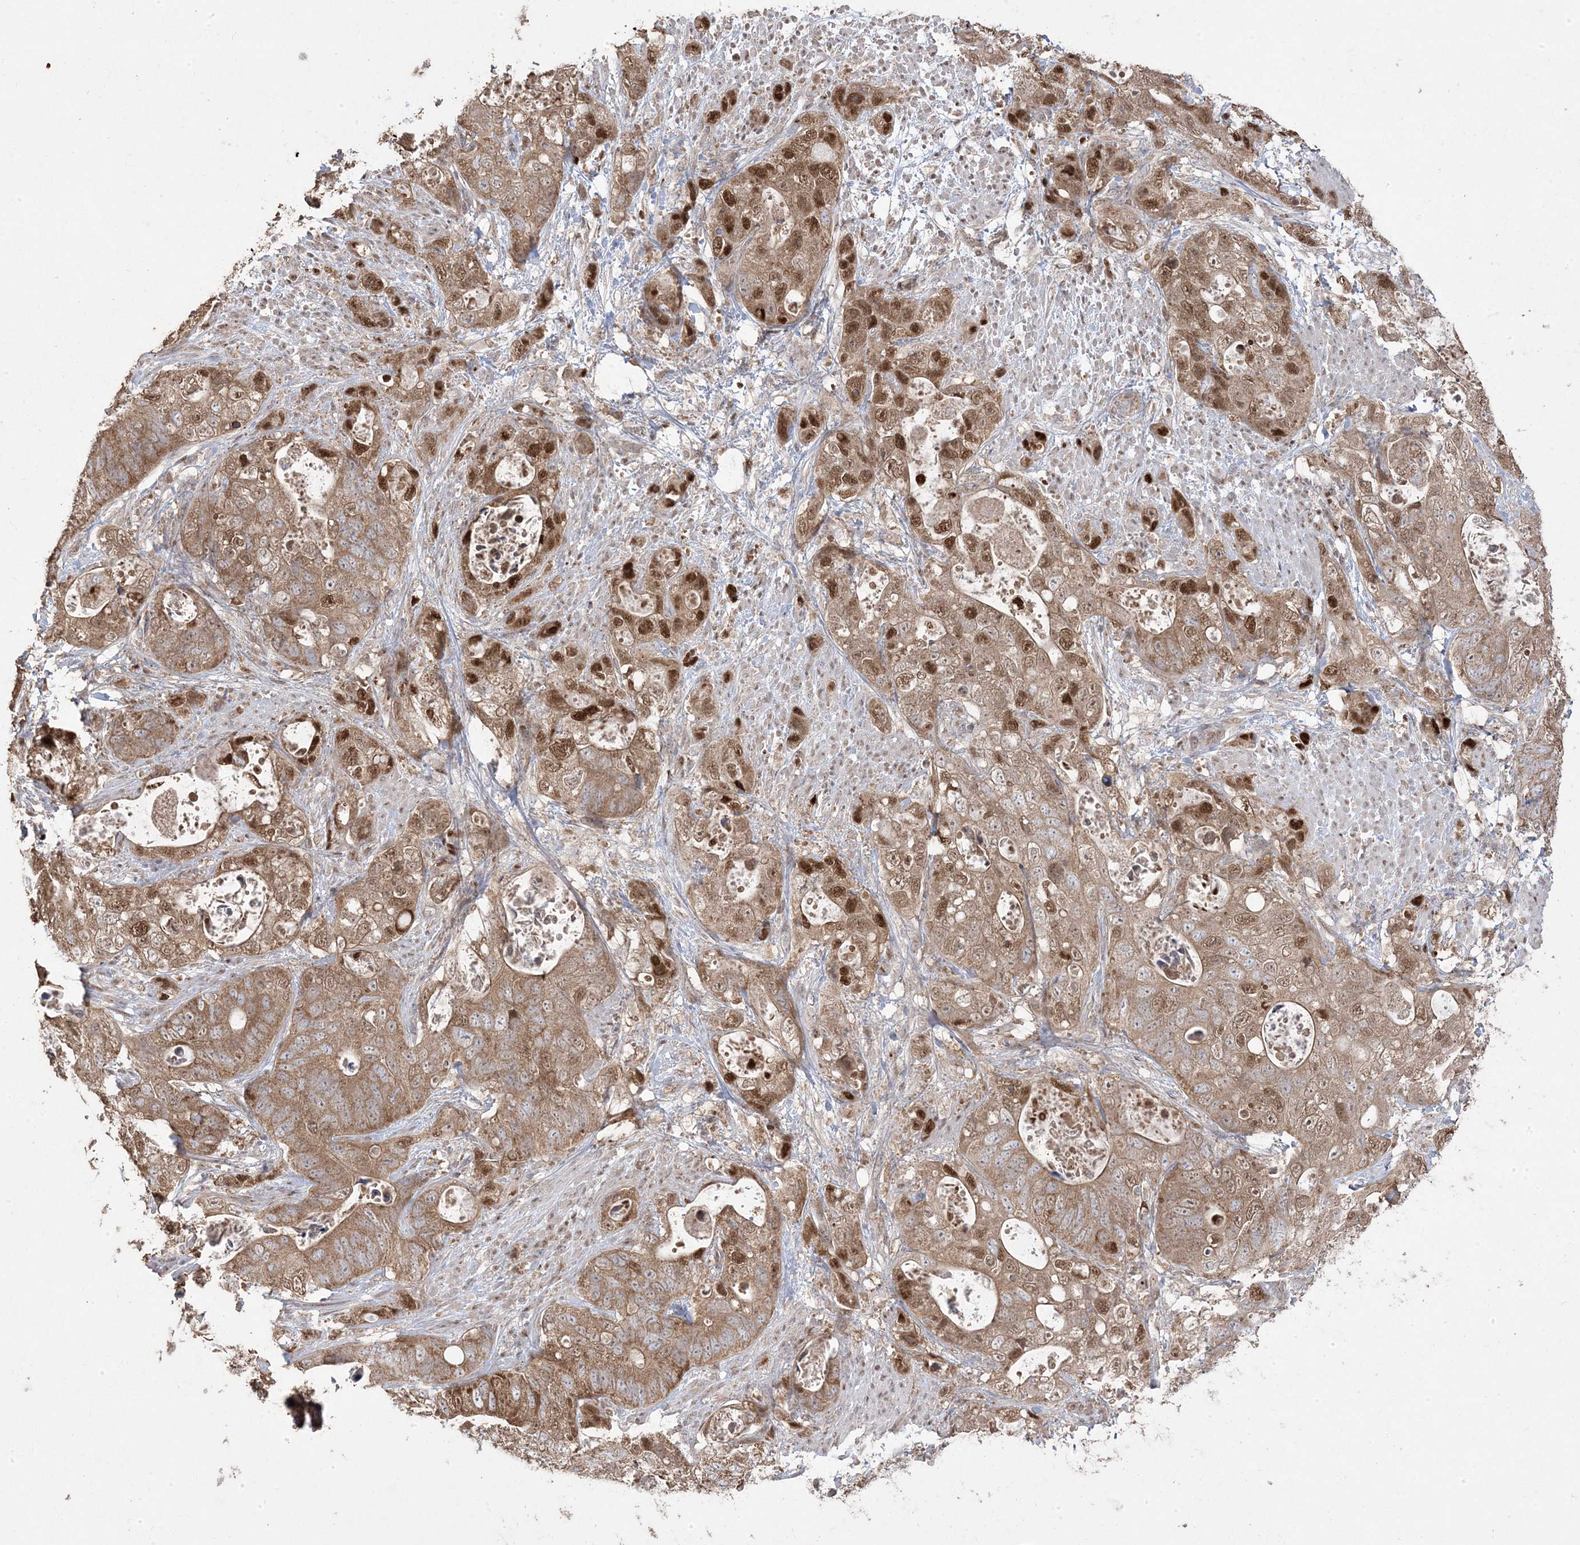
{"staining": {"intensity": "moderate", "quantity": ">75%", "location": "cytoplasmic/membranous,nuclear"}, "tissue": "stomach cancer", "cell_type": "Tumor cells", "image_type": "cancer", "snomed": [{"axis": "morphology", "description": "Adenocarcinoma, NOS"}, {"axis": "topography", "description": "Stomach"}], "caption": "Stomach cancer (adenocarcinoma) was stained to show a protein in brown. There is medium levels of moderate cytoplasmic/membranous and nuclear staining in approximately >75% of tumor cells.", "gene": "PPOX", "patient": {"sex": "female", "age": 89}}